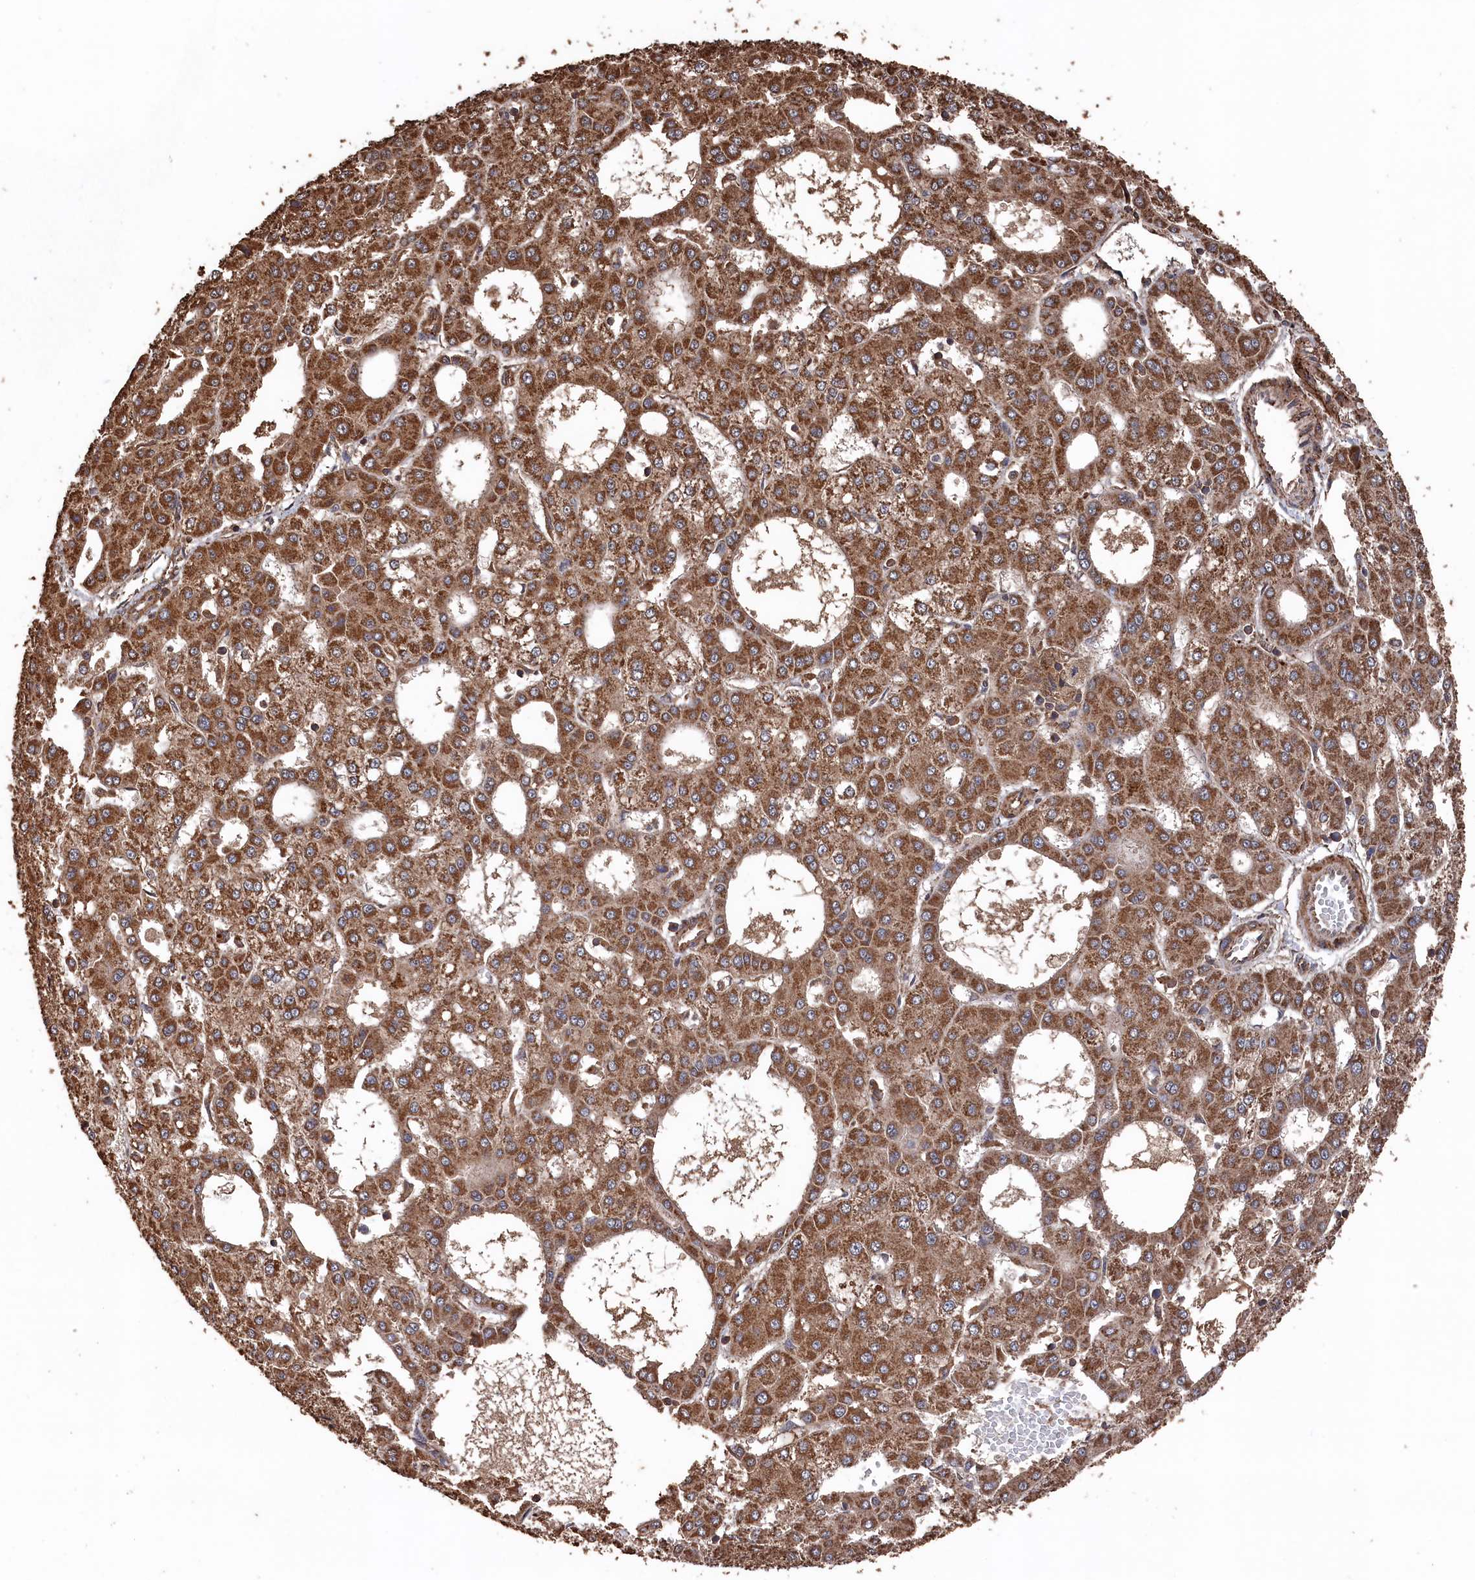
{"staining": {"intensity": "moderate", "quantity": ">75%", "location": "cytoplasmic/membranous"}, "tissue": "liver cancer", "cell_type": "Tumor cells", "image_type": "cancer", "snomed": [{"axis": "morphology", "description": "Carcinoma, Hepatocellular, NOS"}, {"axis": "topography", "description": "Liver"}], "caption": "Immunohistochemistry (DAB (3,3'-diaminobenzidine)) staining of liver cancer demonstrates moderate cytoplasmic/membranous protein staining in about >75% of tumor cells. The protein is shown in brown color, while the nuclei are stained blue.", "gene": "SNX33", "patient": {"sex": "male", "age": 47}}